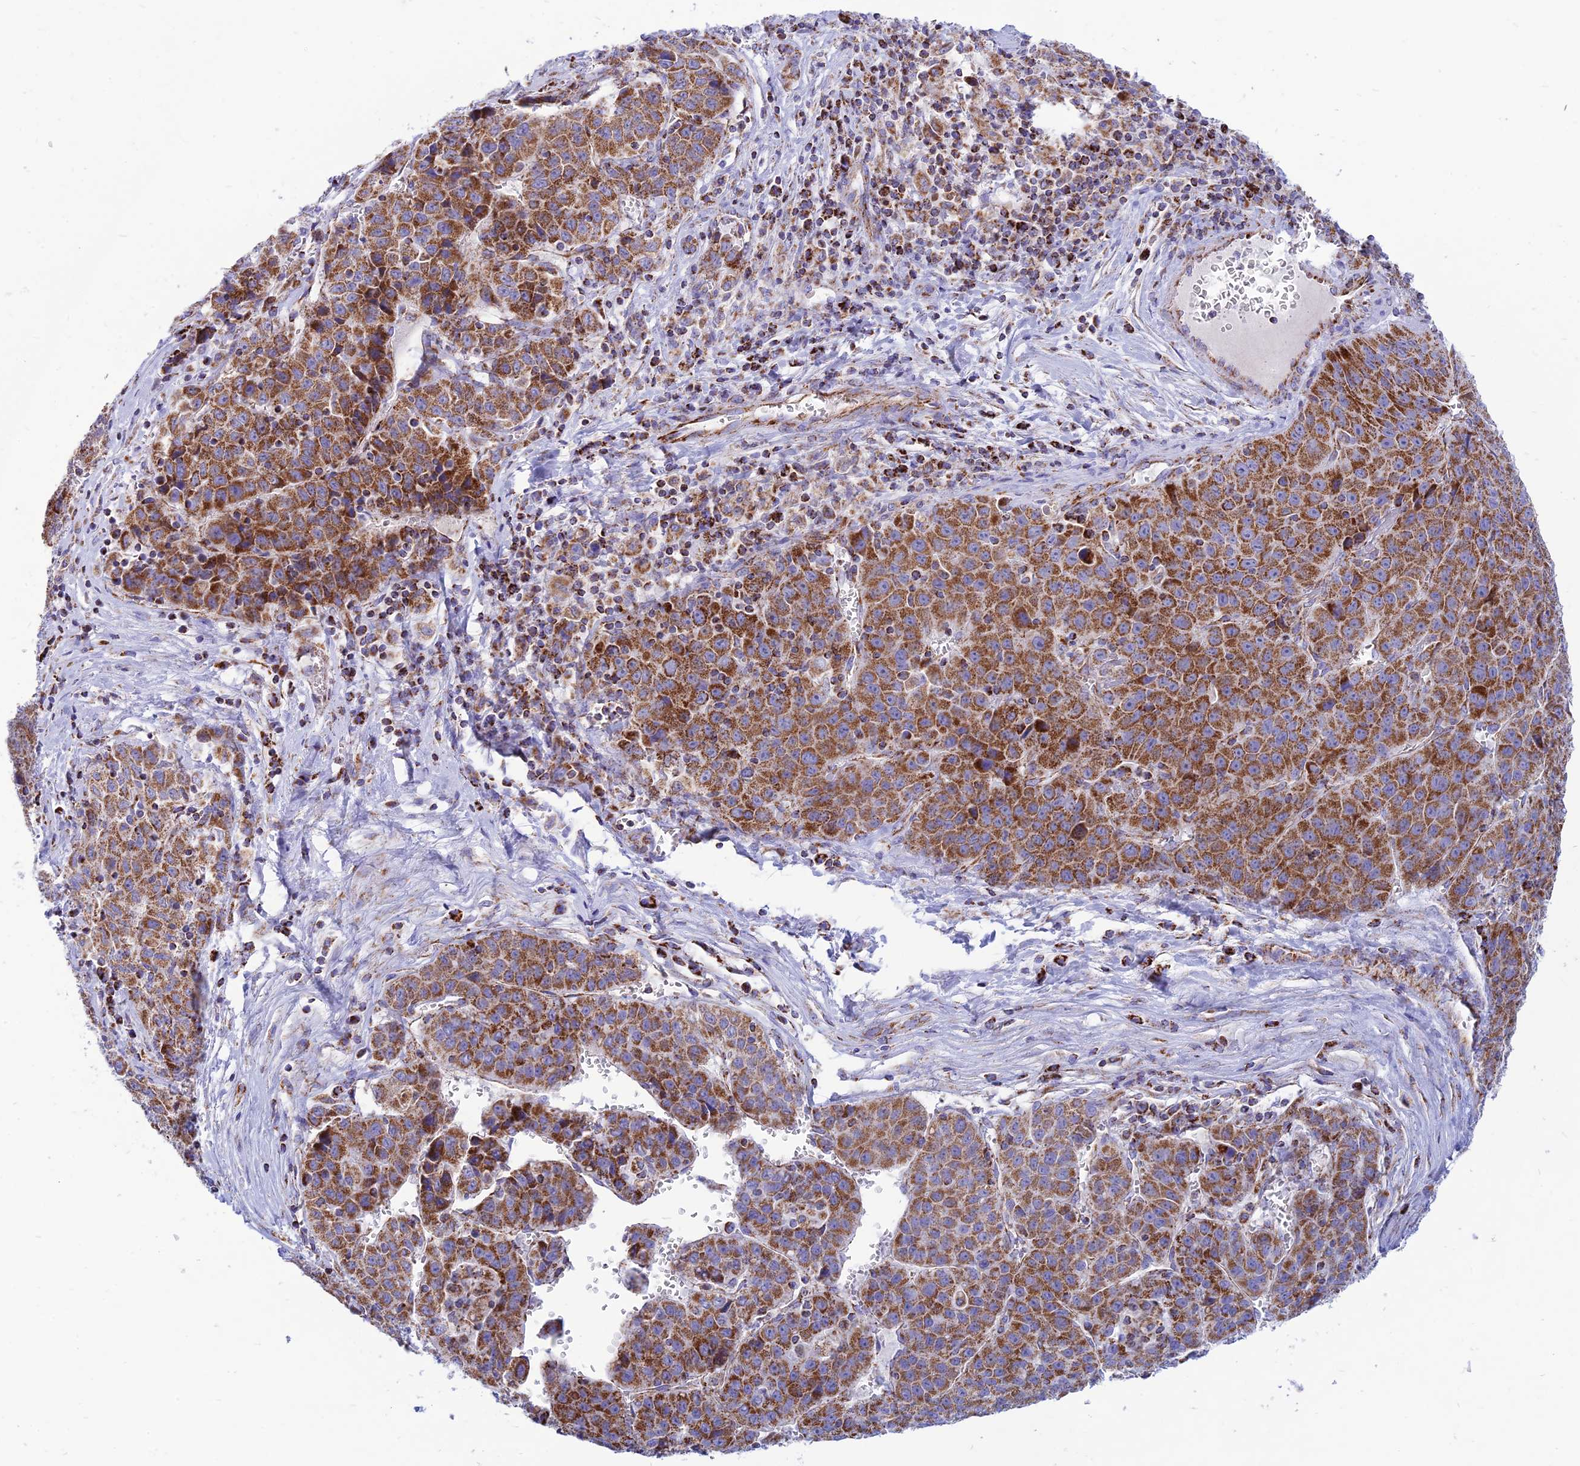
{"staining": {"intensity": "strong", "quantity": ">75%", "location": "cytoplasmic/membranous"}, "tissue": "liver cancer", "cell_type": "Tumor cells", "image_type": "cancer", "snomed": [{"axis": "morphology", "description": "Carcinoma, Hepatocellular, NOS"}, {"axis": "topography", "description": "Liver"}], "caption": "The micrograph shows a brown stain indicating the presence of a protein in the cytoplasmic/membranous of tumor cells in hepatocellular carcinoma (liver).", "gene": "PACC1", "patient": {"sex": "female", "age": 53}}